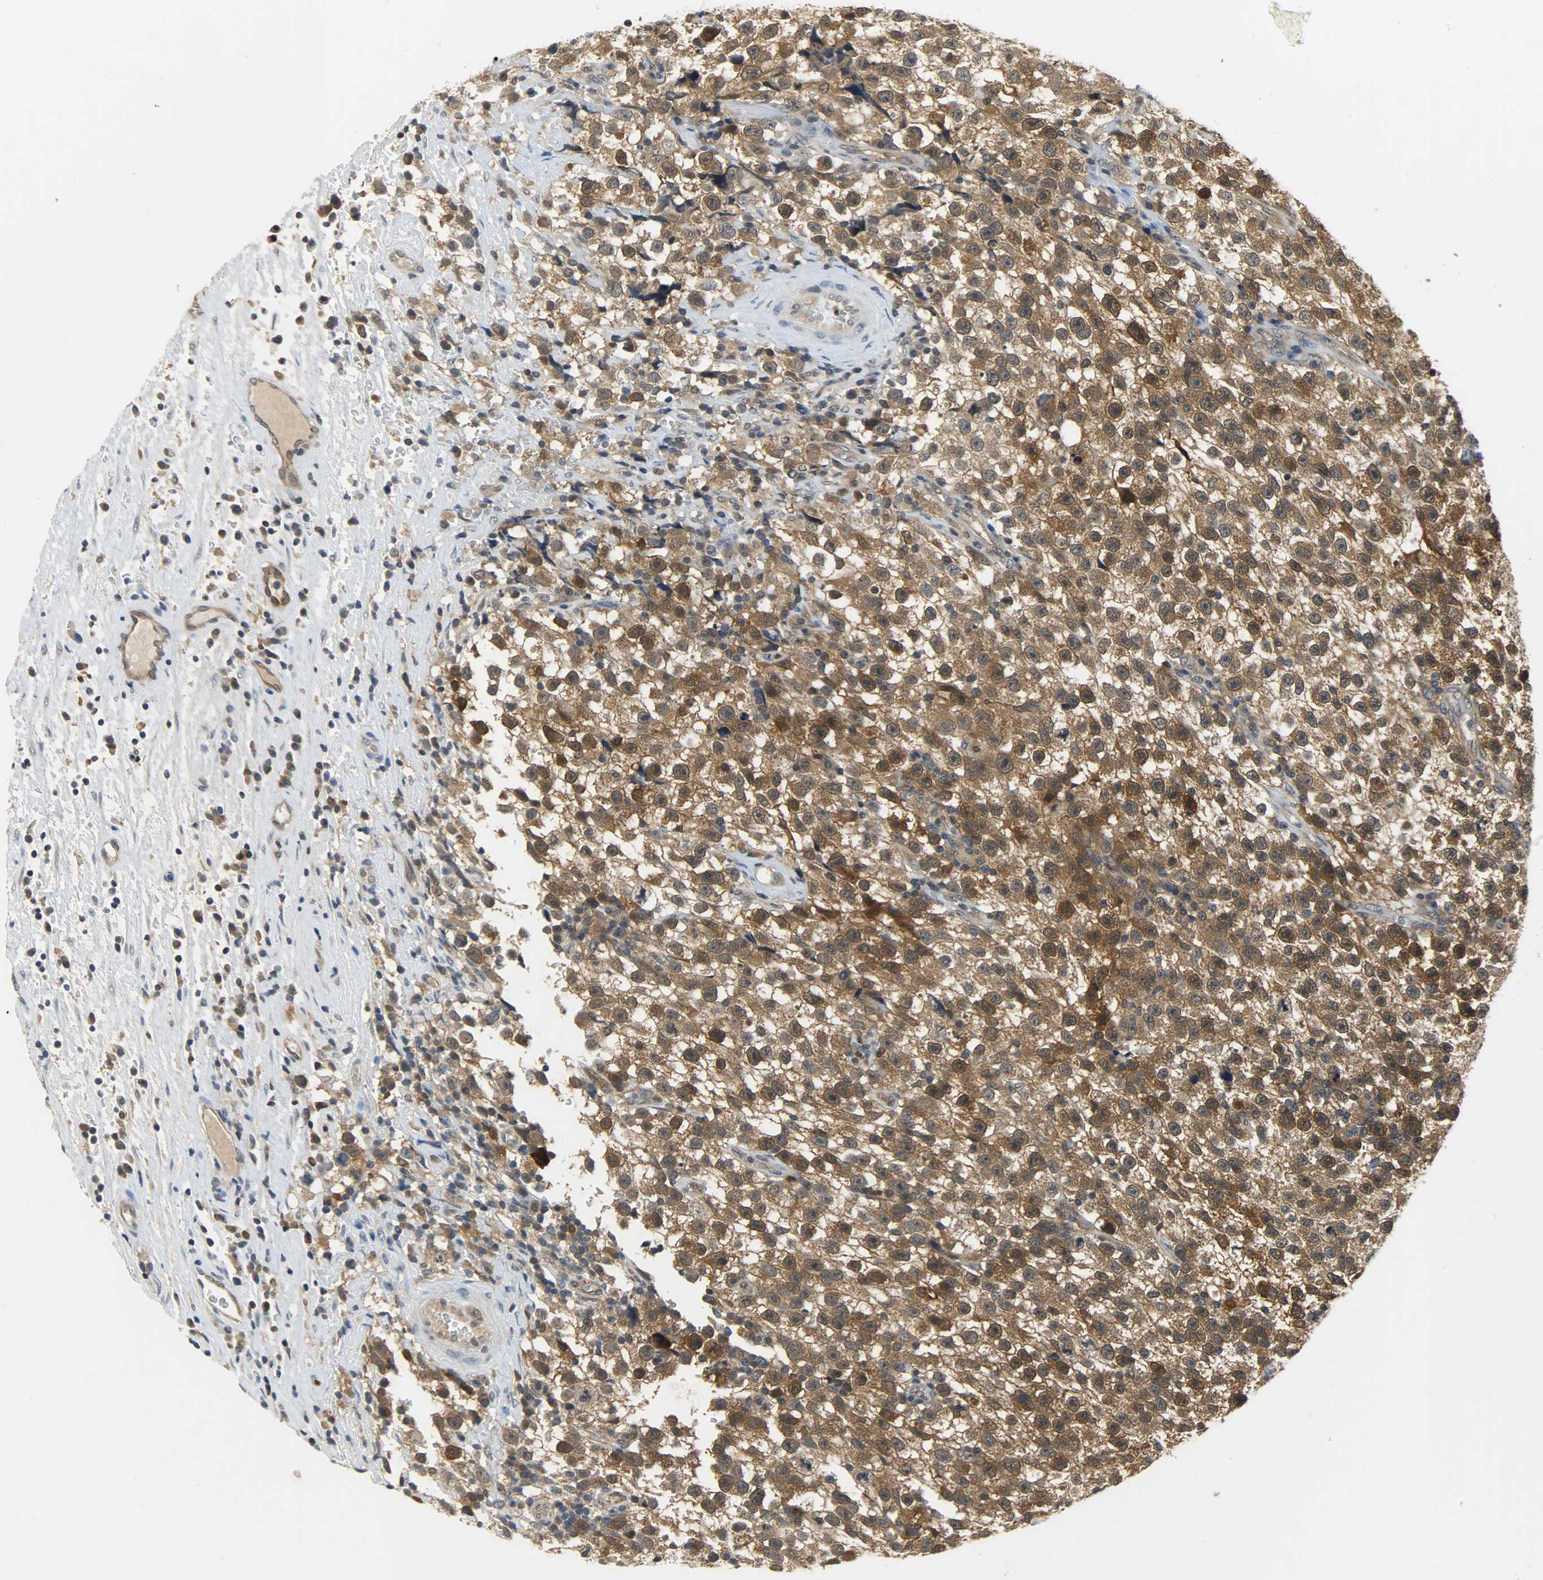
{"staining": {"intensity": "strong", "quantity": ">75%", "location": "cytoplasmic/membranous,nuclear"}, "tissue": "testis cancer", "cell_type": "Tumor cells", "image_type": "cancer", "snomed": [{"axis": "morphology", "description": "Seminoma, NOS"}, {"axis": "topography", "description": "Testis"}], "caption": "There is high levels of strong cytoplasmic/membranous and nuclear staining in tumor cells of testis seminoma, as demonstrated by immunohistochemical staining (brown color).", "gene": "EIF4EBP1", "patient": {"sex": "male", "age": 33}}